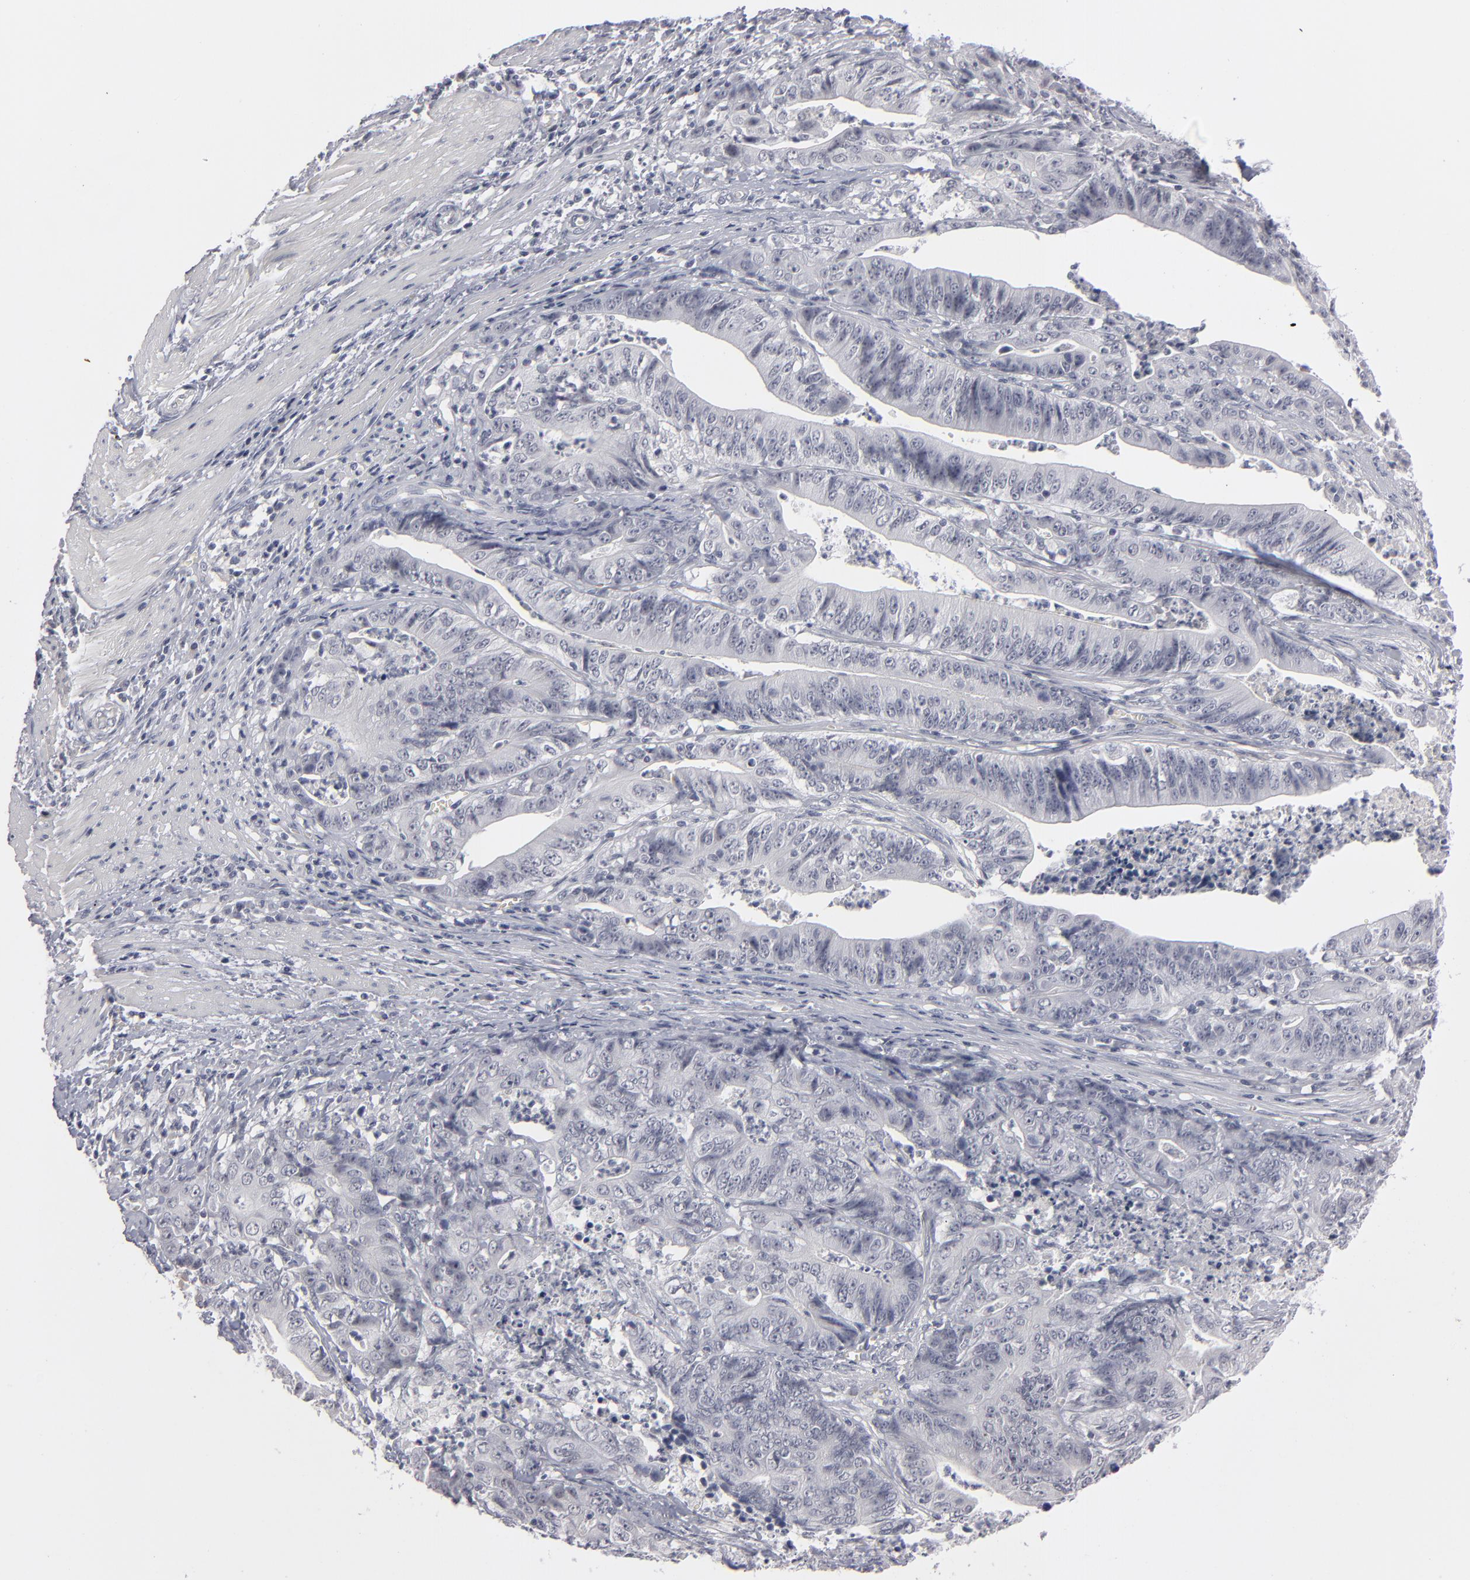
{"staining": {"intensity": "negative", "quantity": "none", "location": "none"}, "tissue": "stomach cancer", "cell_type": "Tumor cells", "image_type": "cancer", "snomed": [{"axis": "morphology", "description": "Adenocarcinoma, NOS"}, {"axis": "topography", "description": "Stomach, lower"}], "caption": "Immunohistochemistry histopathology image of neoplastic tissue: stomach cancer (adenocarcinoma) stained with DAB (3,3'-diaminobenzidine) shows no significant protein staining in tumor cells.", "gene": "KIAA1210", "patient": {"sex": "female", "age": 86}}